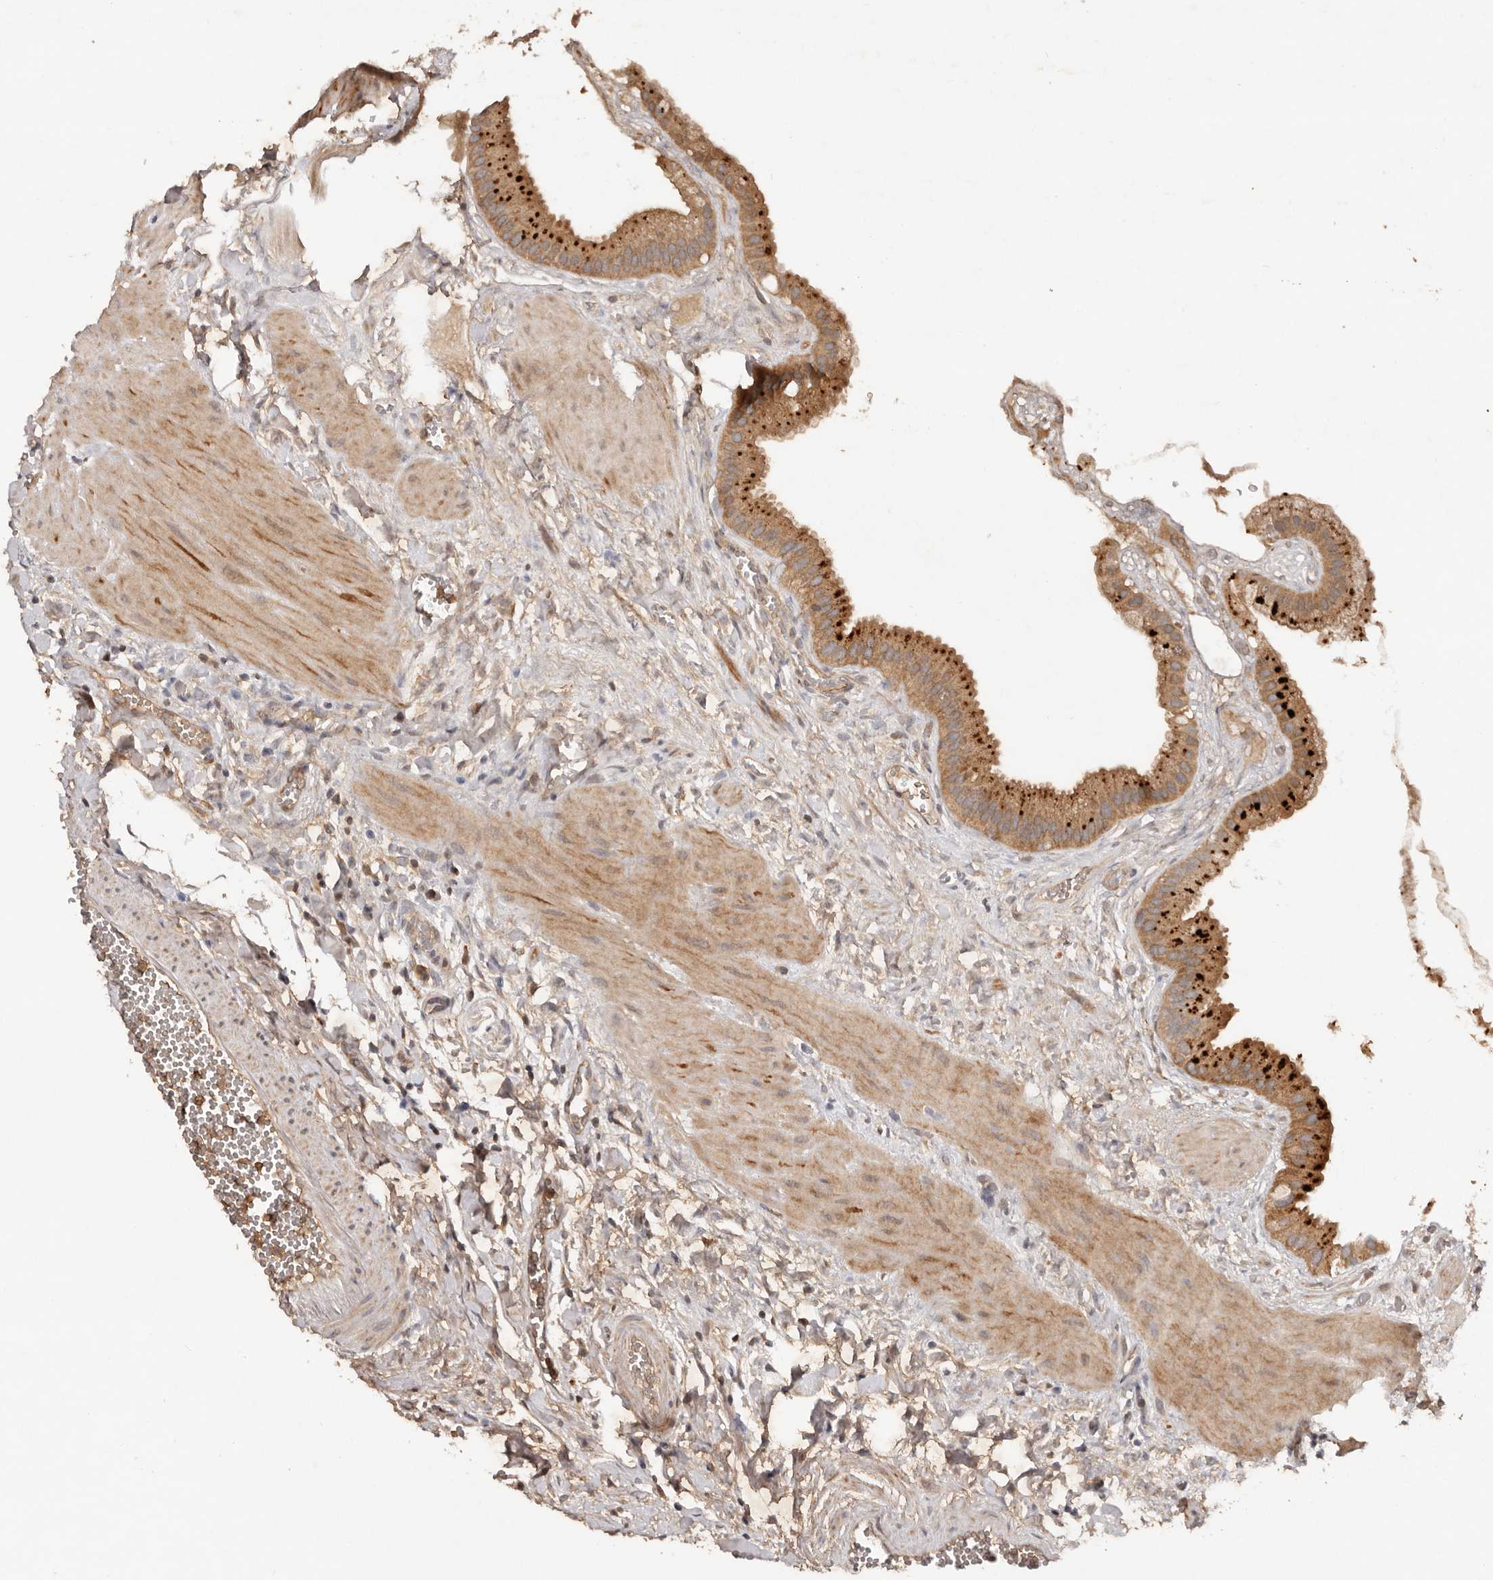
{"staining": {"intensity": "strong", "quantity": ">75%", "location": "cytoplasmic/membranous"}, "tissue": "gallbladder", "cell_type": "Glandular cells", "image_type": "normal", "snomed": [{"axis": "morphology", "description": "Normal tissue, NOS"}, {"axis": "topography", "description": "Gallbladder"}], "caption": "DAB immunohistochemical staining of benign human gallbladder shows strong cytoplasmic/membranous protein expression in about >75% of glandular cells. The staining was performed using DAB (3,3'-diaminobenzidine) to visualize the protein expression in brown, while the nuclei were stained in blue with hematoxylin (Magnification: 20x).", "gene": "PKIB", "patient": {"sex": "male", "age": 55}}